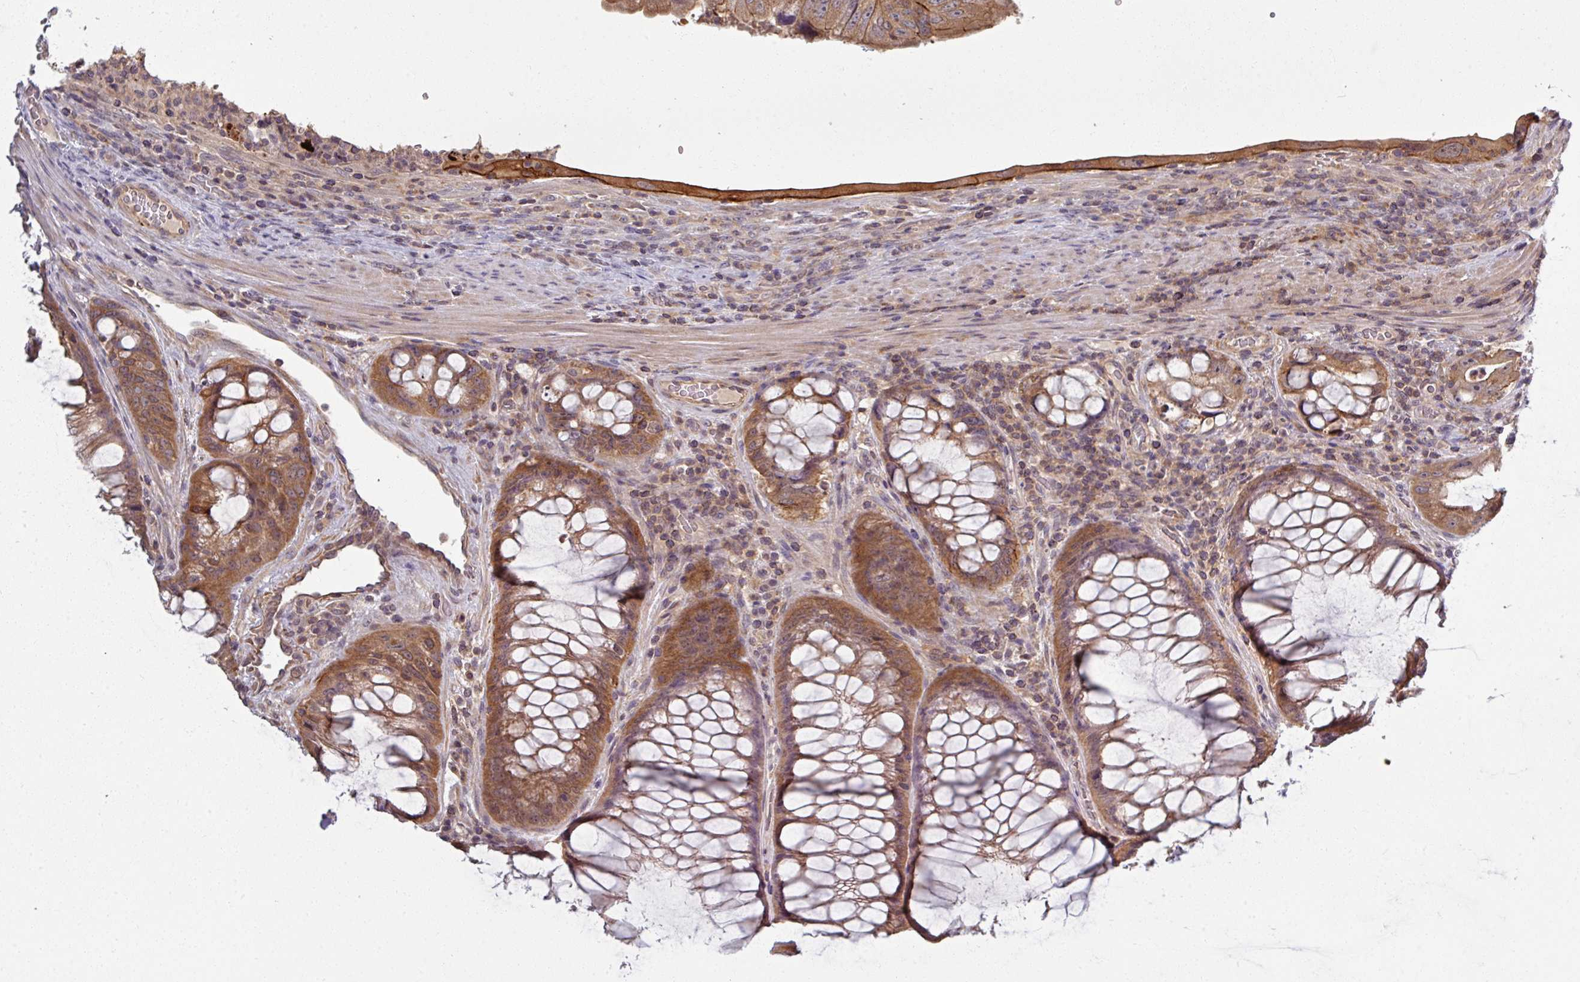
{"staining": {"intensity": "moderate", "quantity": ">75%", "location": "cytoplasmic/membranous"}, "tissue": "colorectal cancer", "cell_type": "Tumor cells", "image_type": "cancer", "snomed": [{"axis": "morphology", "description": "Adenocarcinoma, NOS"}, {"axis": "topography", "description": "Rectum"}], "caption": "Colorectal cancer stained with a protein marker exhibits moderate staining in tumor cells.", "gene": "TUSC3", "patient": {"sex": "male", "age": 63}}